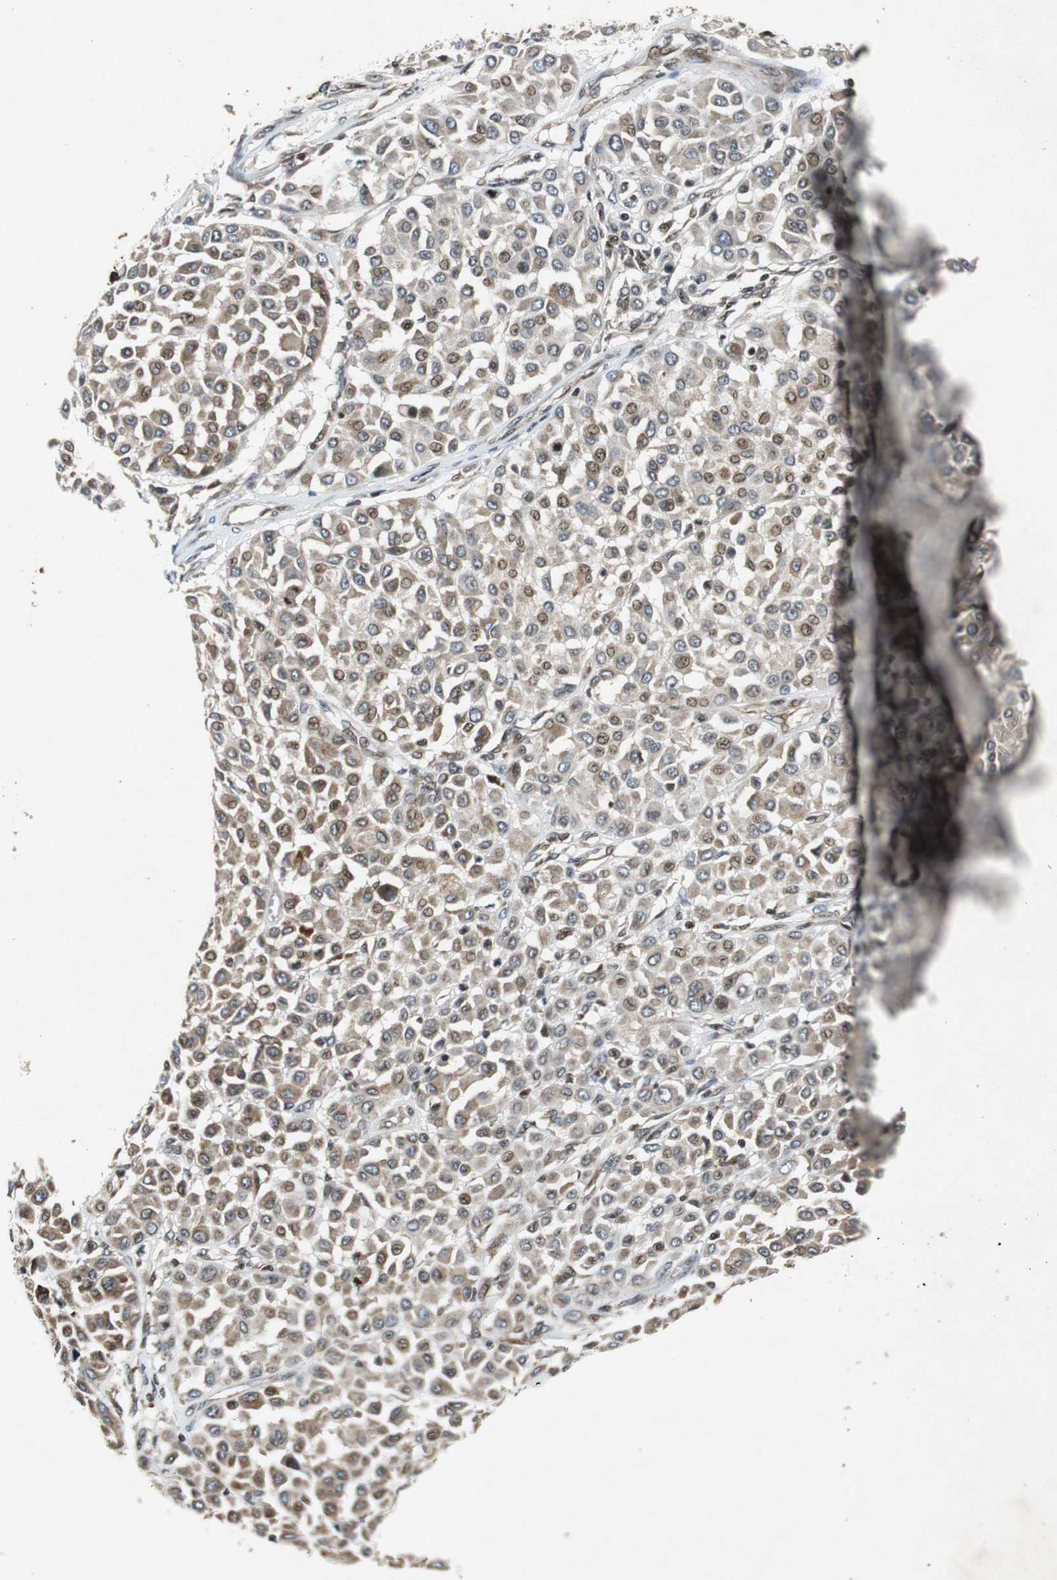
{"staining": {"intensity": "weak", "quantity": ">75%", "location": "cytoplasmic/membranous"}, "tissue": "melanoma", "cell_type": "Tumor cells", "image_type": "cancer", "snomed": [{"axis": "morphology", "description": "Malignant melanoma, Metastatic site"}, {"axis": "topography", "description": "Soft tissue"}], "caption": "A high-resolution micrograph shows immunohistochemistry staining of melanoma, which demonstrates weak cytoplasmic/membranous positivity in about >75% of tumor cells. Using DAB (3,3'-diaminobenzidine) (brown) and hematoxylin (blue) stains, captured at high magnification using brightfield microscopy.", "gene": "TUBA4A", "patient": {"sex": "male", "age": 41}}